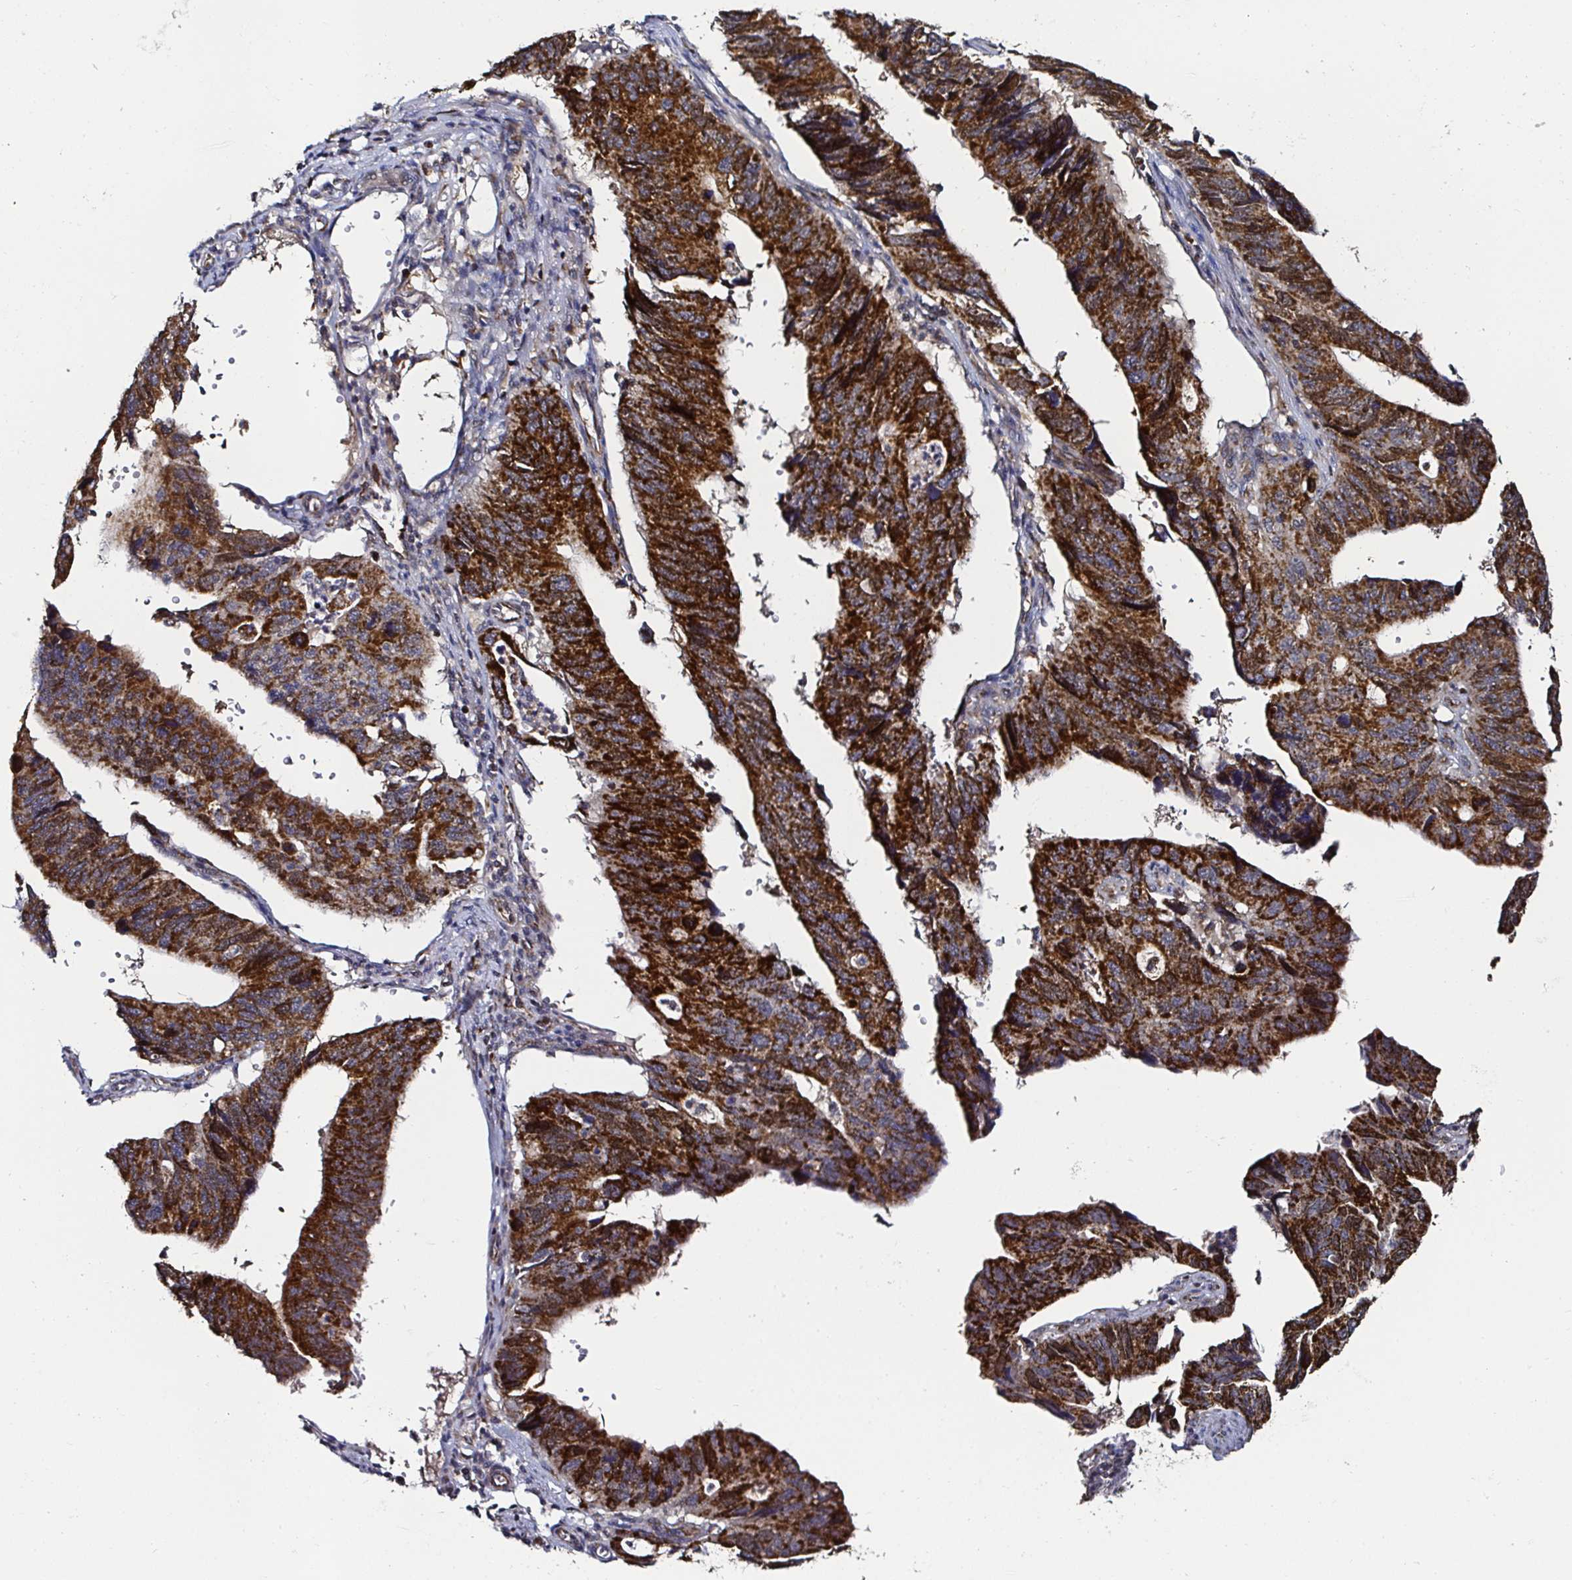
{"staining": {"intensity": "strong", "quantity": ">75%", "location": "cytoplasmic/membranous"}, "tissue": "stomach cancer", "cell_type": "Tumor cells", "image_type": "cancer", "snomed": [{"axis": "morphology", "description": "Adenocarcinoma, NOS"}, {"axis": "topography", "description": "Stomach"}], "caption": "This histopathology image exhibits IHC staining of human stomach cancer, with high strong cytoplasmic/membranous positivity in about >75% of tumor cells.", "gene": "ATAD3B", "patient": {"sex": "male", "age": 59}}